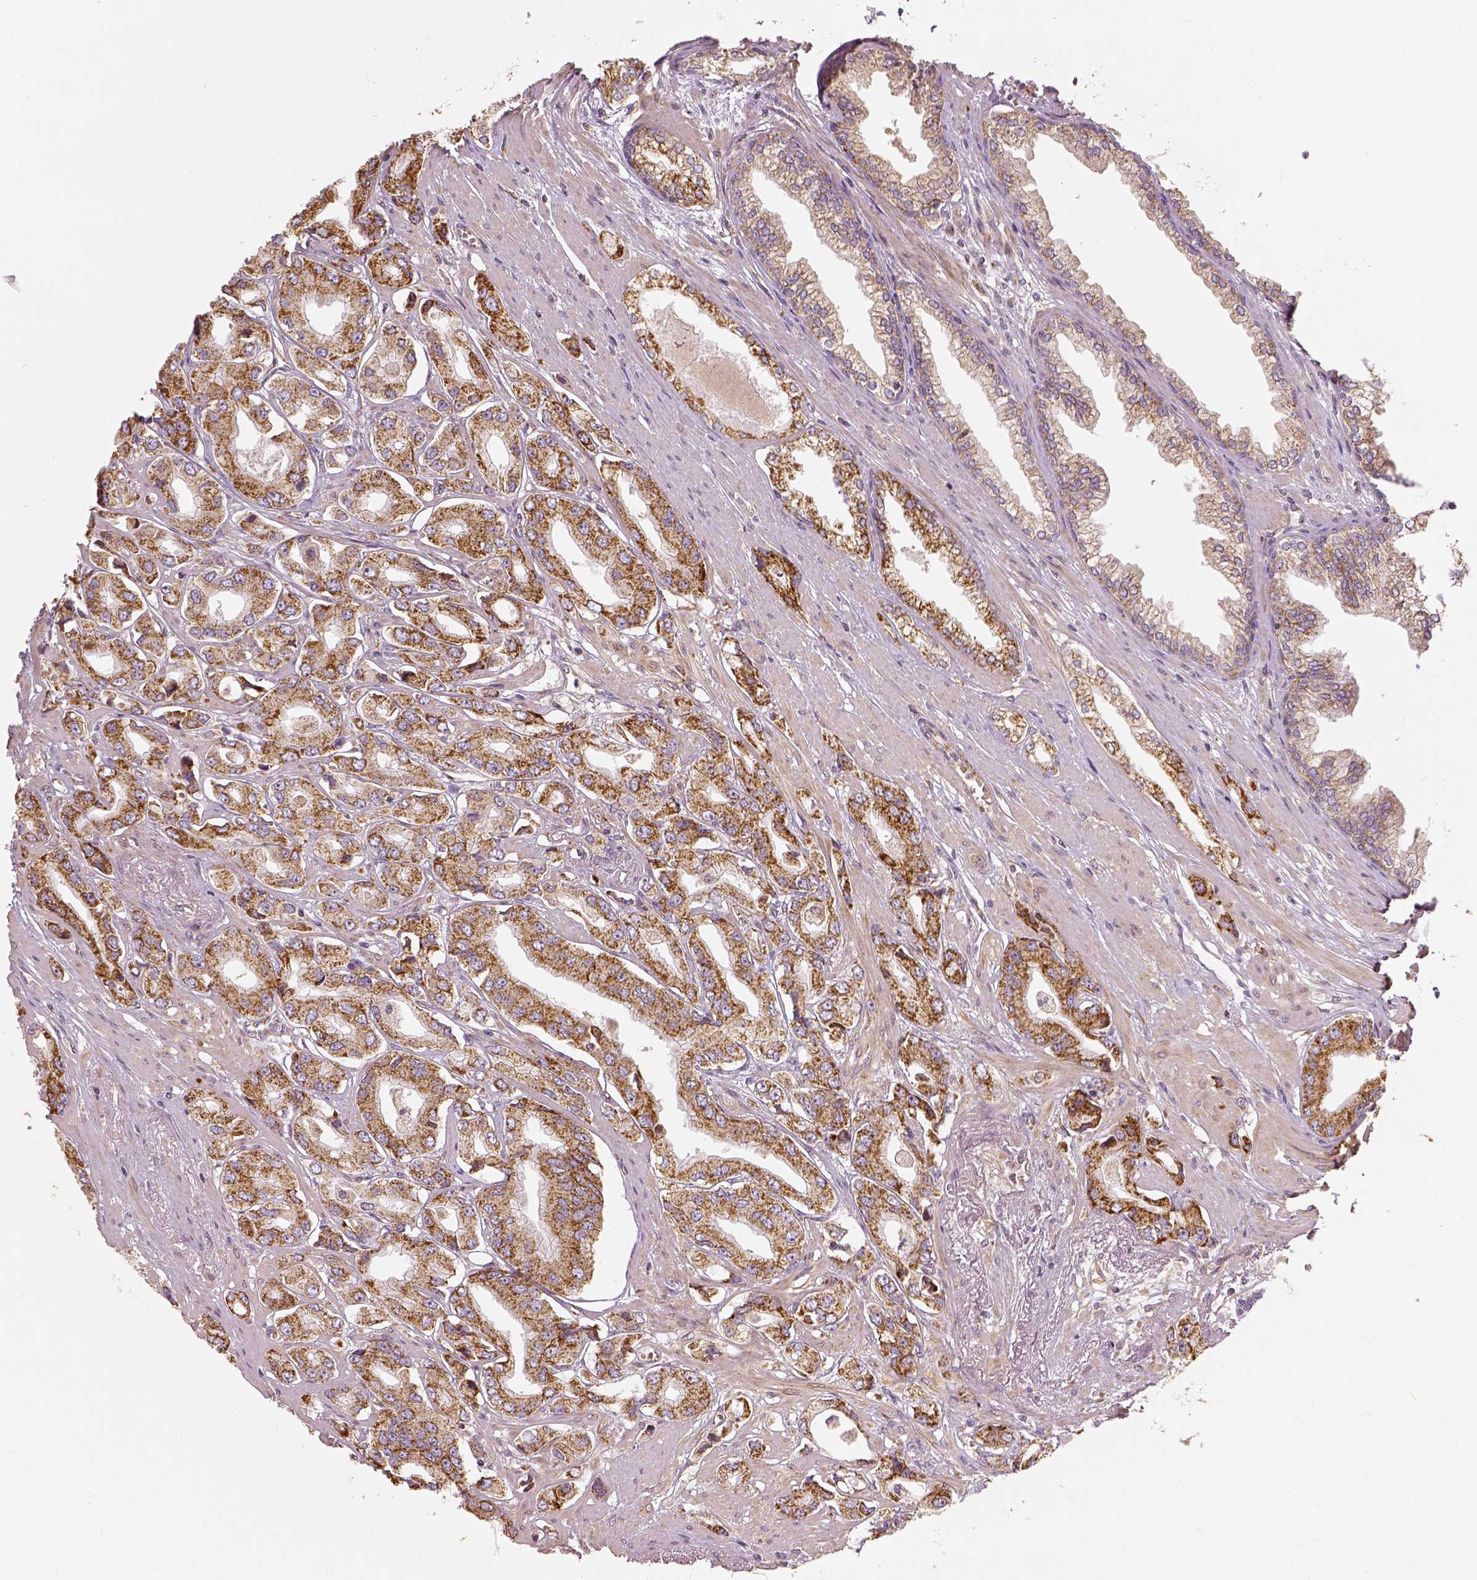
{"staining": {"intensity": "moderate", "quantity": ">75%", "location": "cytoplasmic/membranous"}, "tissue": "prostate cancer", "cell_type": "Tumor cells", "image_type": "cancer", "snomed": [{"axis": "morphology", "description": "Adenocarcinoma, Low grade"}, {"axis": "topography", "description": "Prostate"}], "caption": "A photomicrograph of prostate cancer stained for a protein displays moderate cytoplasmic/membranous brown staining in tumor cells.", "gene": "PGAM5", "patient": {"sex": "male", "age": 60}}